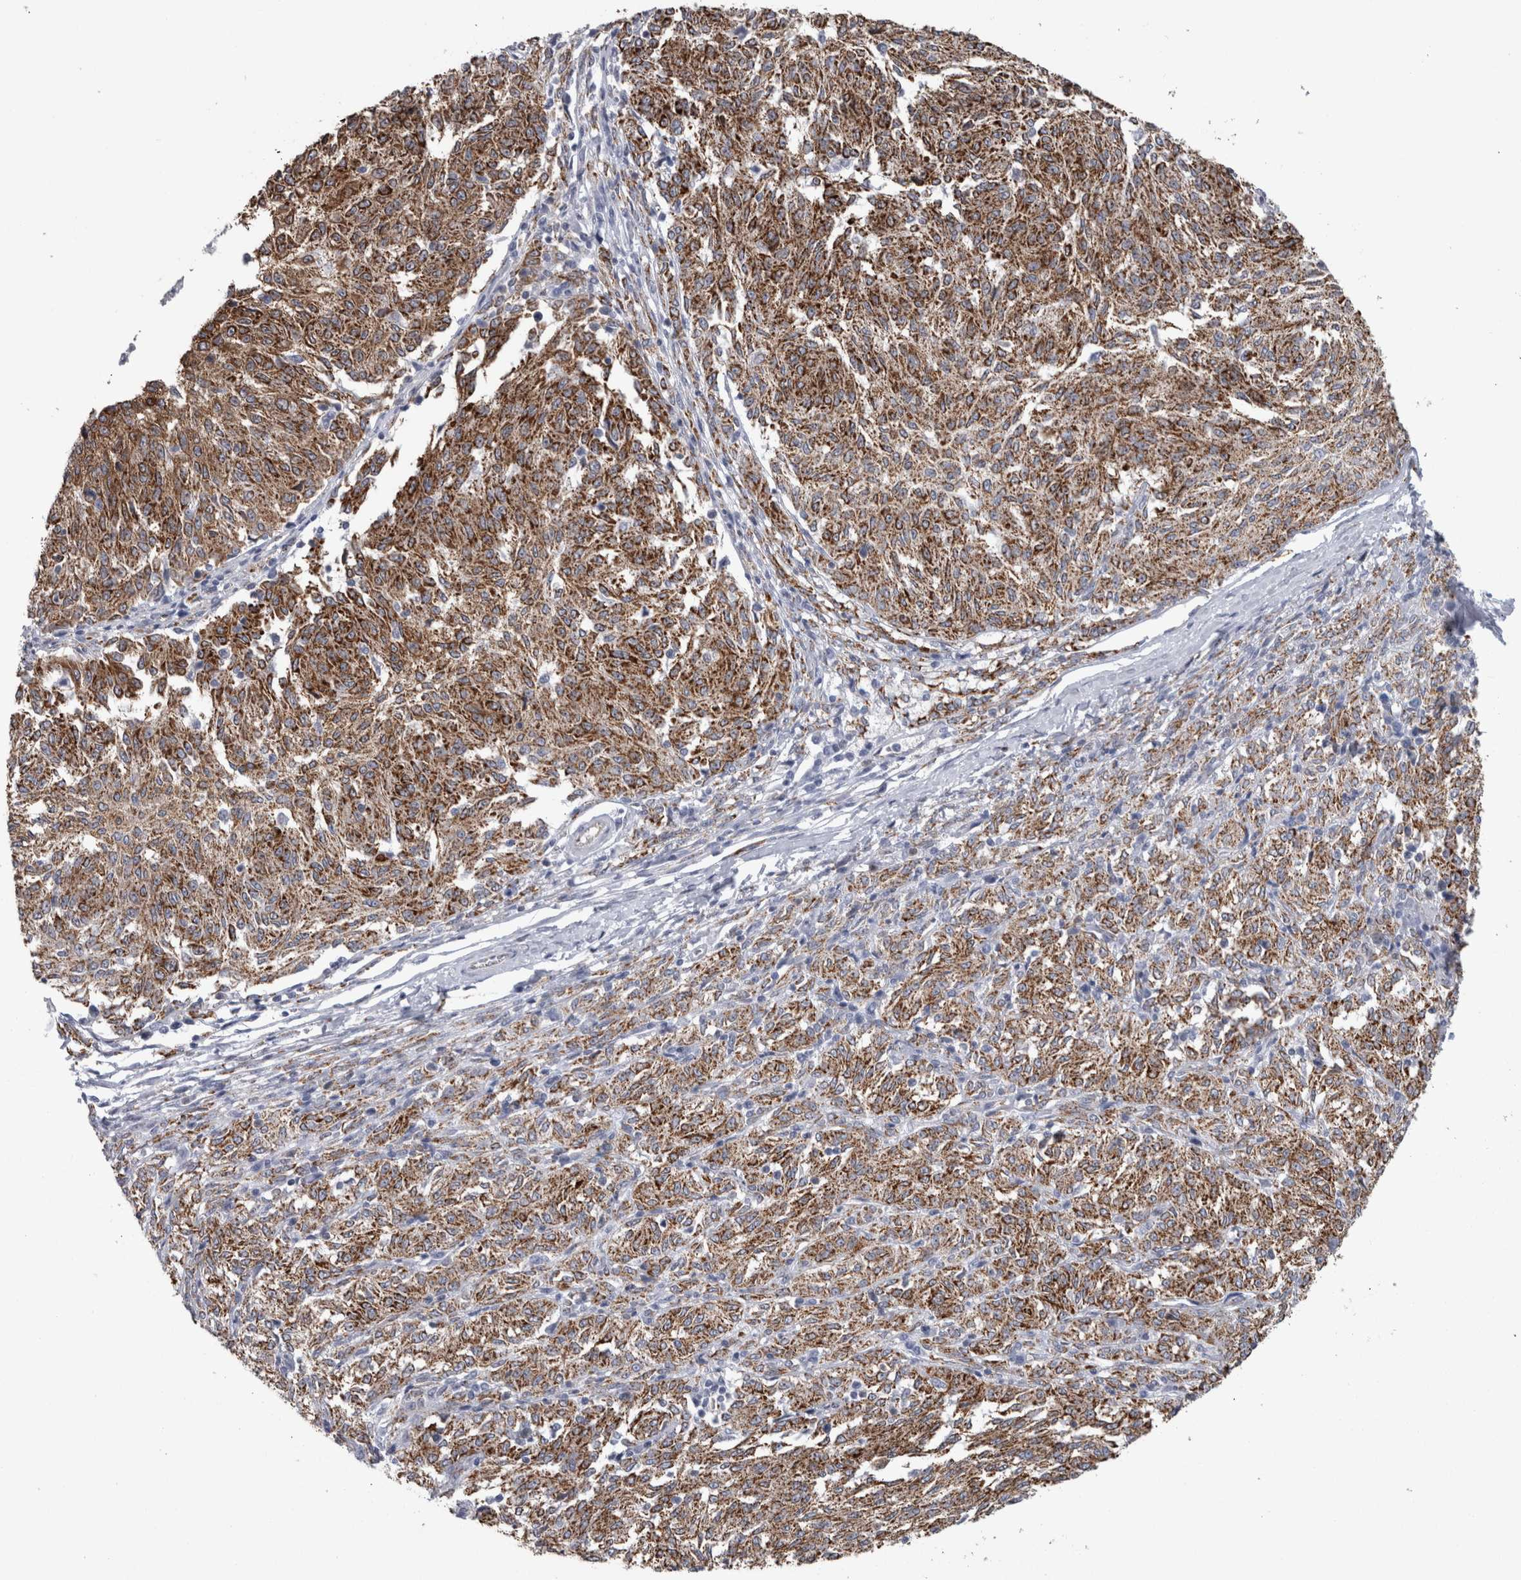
{"staining": {"intensity": "moderate", "quantity": ">75%", "location": "cytoplasmic/membranous"}, "tissue": "melanoma", "cell_type": "Tumor cells", "image_type": "cancer", "snomed": [{"axis": "morphology", "description": "Malignant melanoma, NOS"}, {"axis": "topography", "description": "Skin"}], "caption": "Human melanoma stained with a brown dye demonstrates moderate cytoplasmic/membranous positive staining in approximately >75% of tumor cells.", "gene": "ACOT7", "patient": {"sex": "female", "age": 72}}